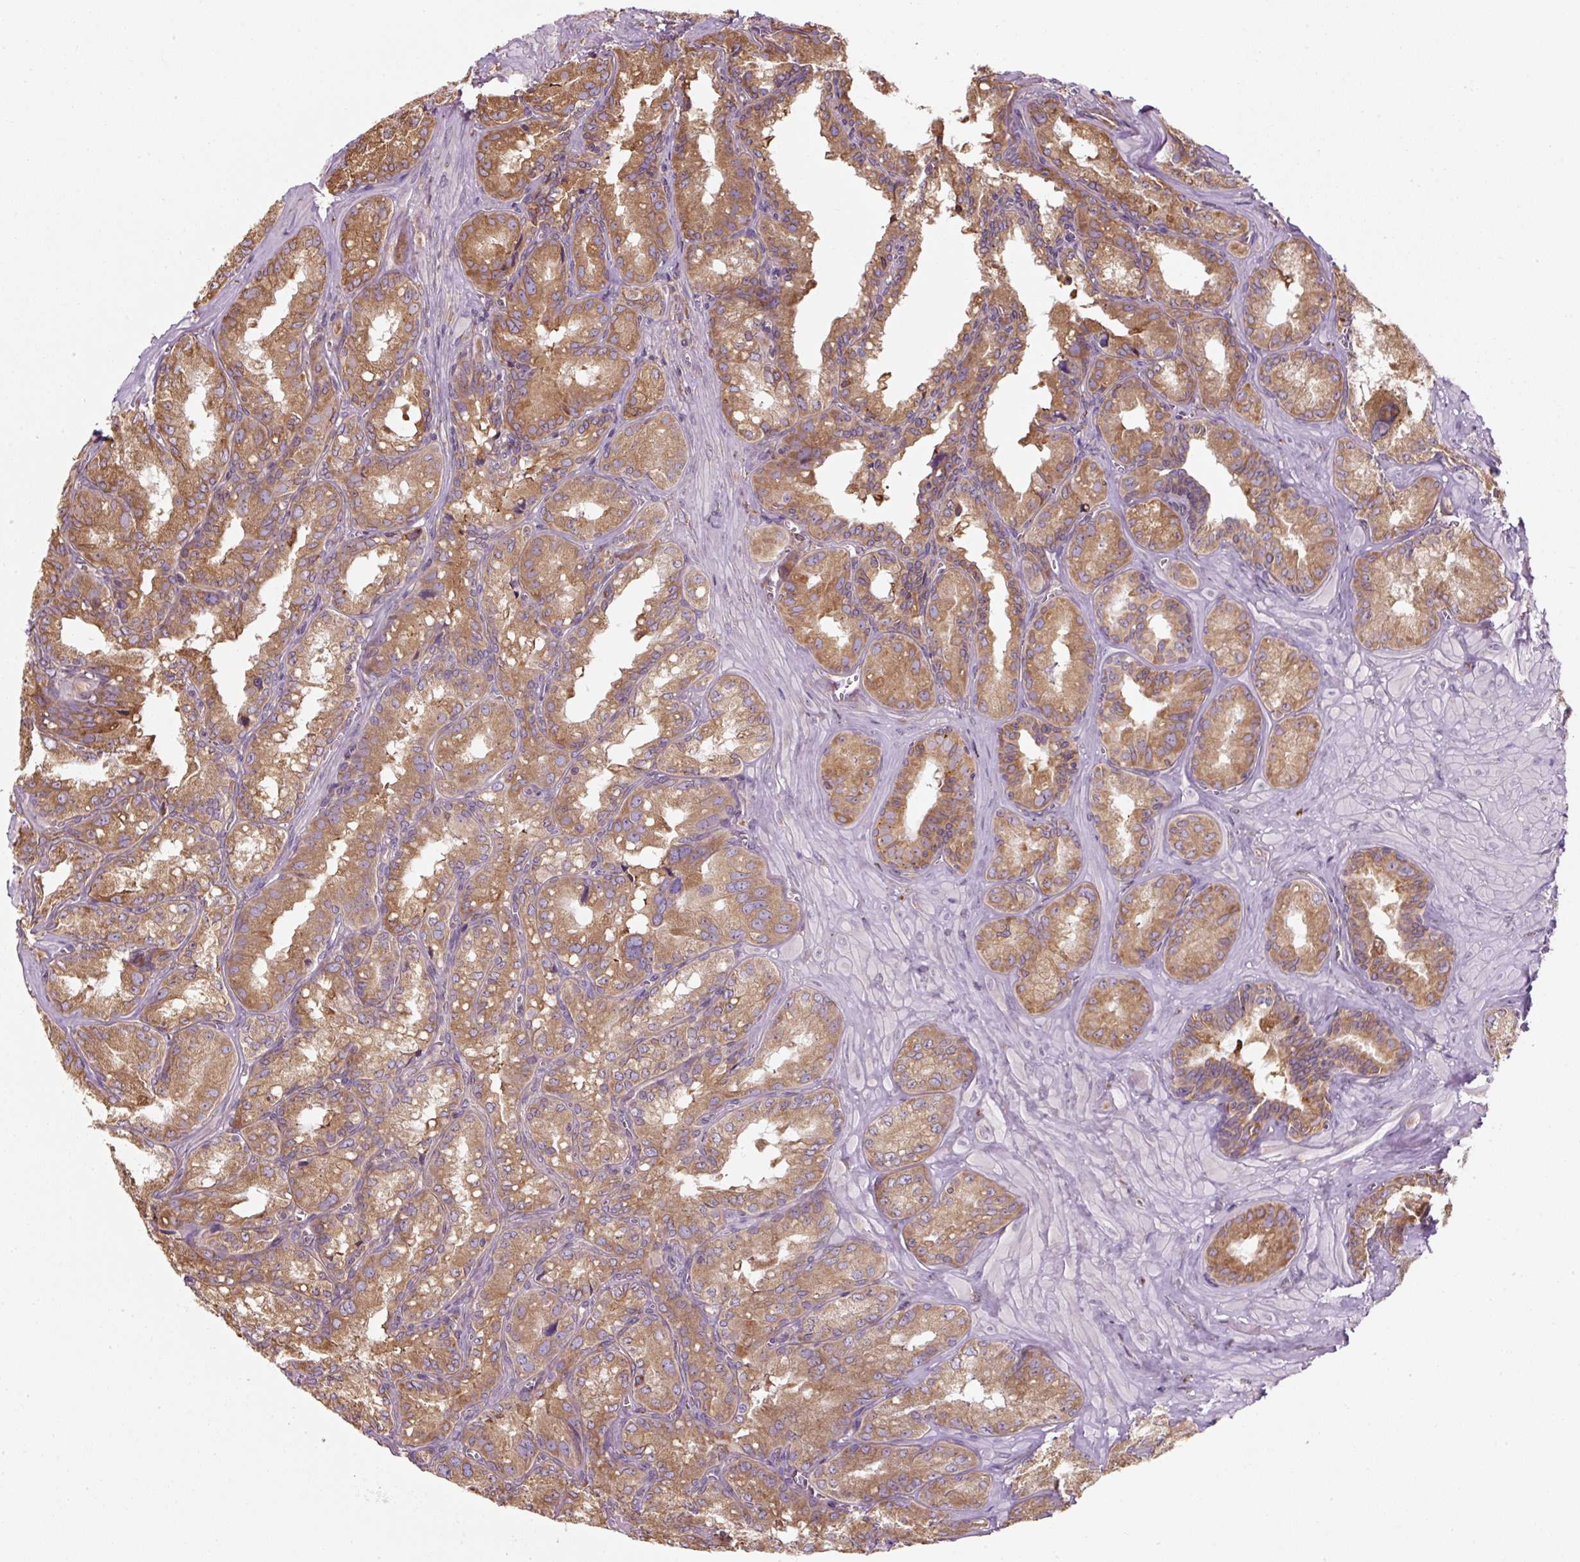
{"staining": {"intensity": "moderate", "quantity": ">75%", "location": "cytoplasmic/membranous"}, "tissue": "seminal vesicle", "cell_type": "Glandular cells", "image_type": "normal", "snomed": [{"axis": "morphology", "description": "Normal tissue, NOS"}, {"axis": "topography", "description": "Seminal veicle"}], "caption": "Immunohistochemistry (DAB (3,3'-diaminobenzidine)) staining of normal seminal vesicle demonstrates moderate cytoplasmic/membranous protein expression in approximately >75% of glandular cells. Nuclei are stained in blue.", "gene": "PRKCSH", "patient": {"sex": "male", "age": 47}}